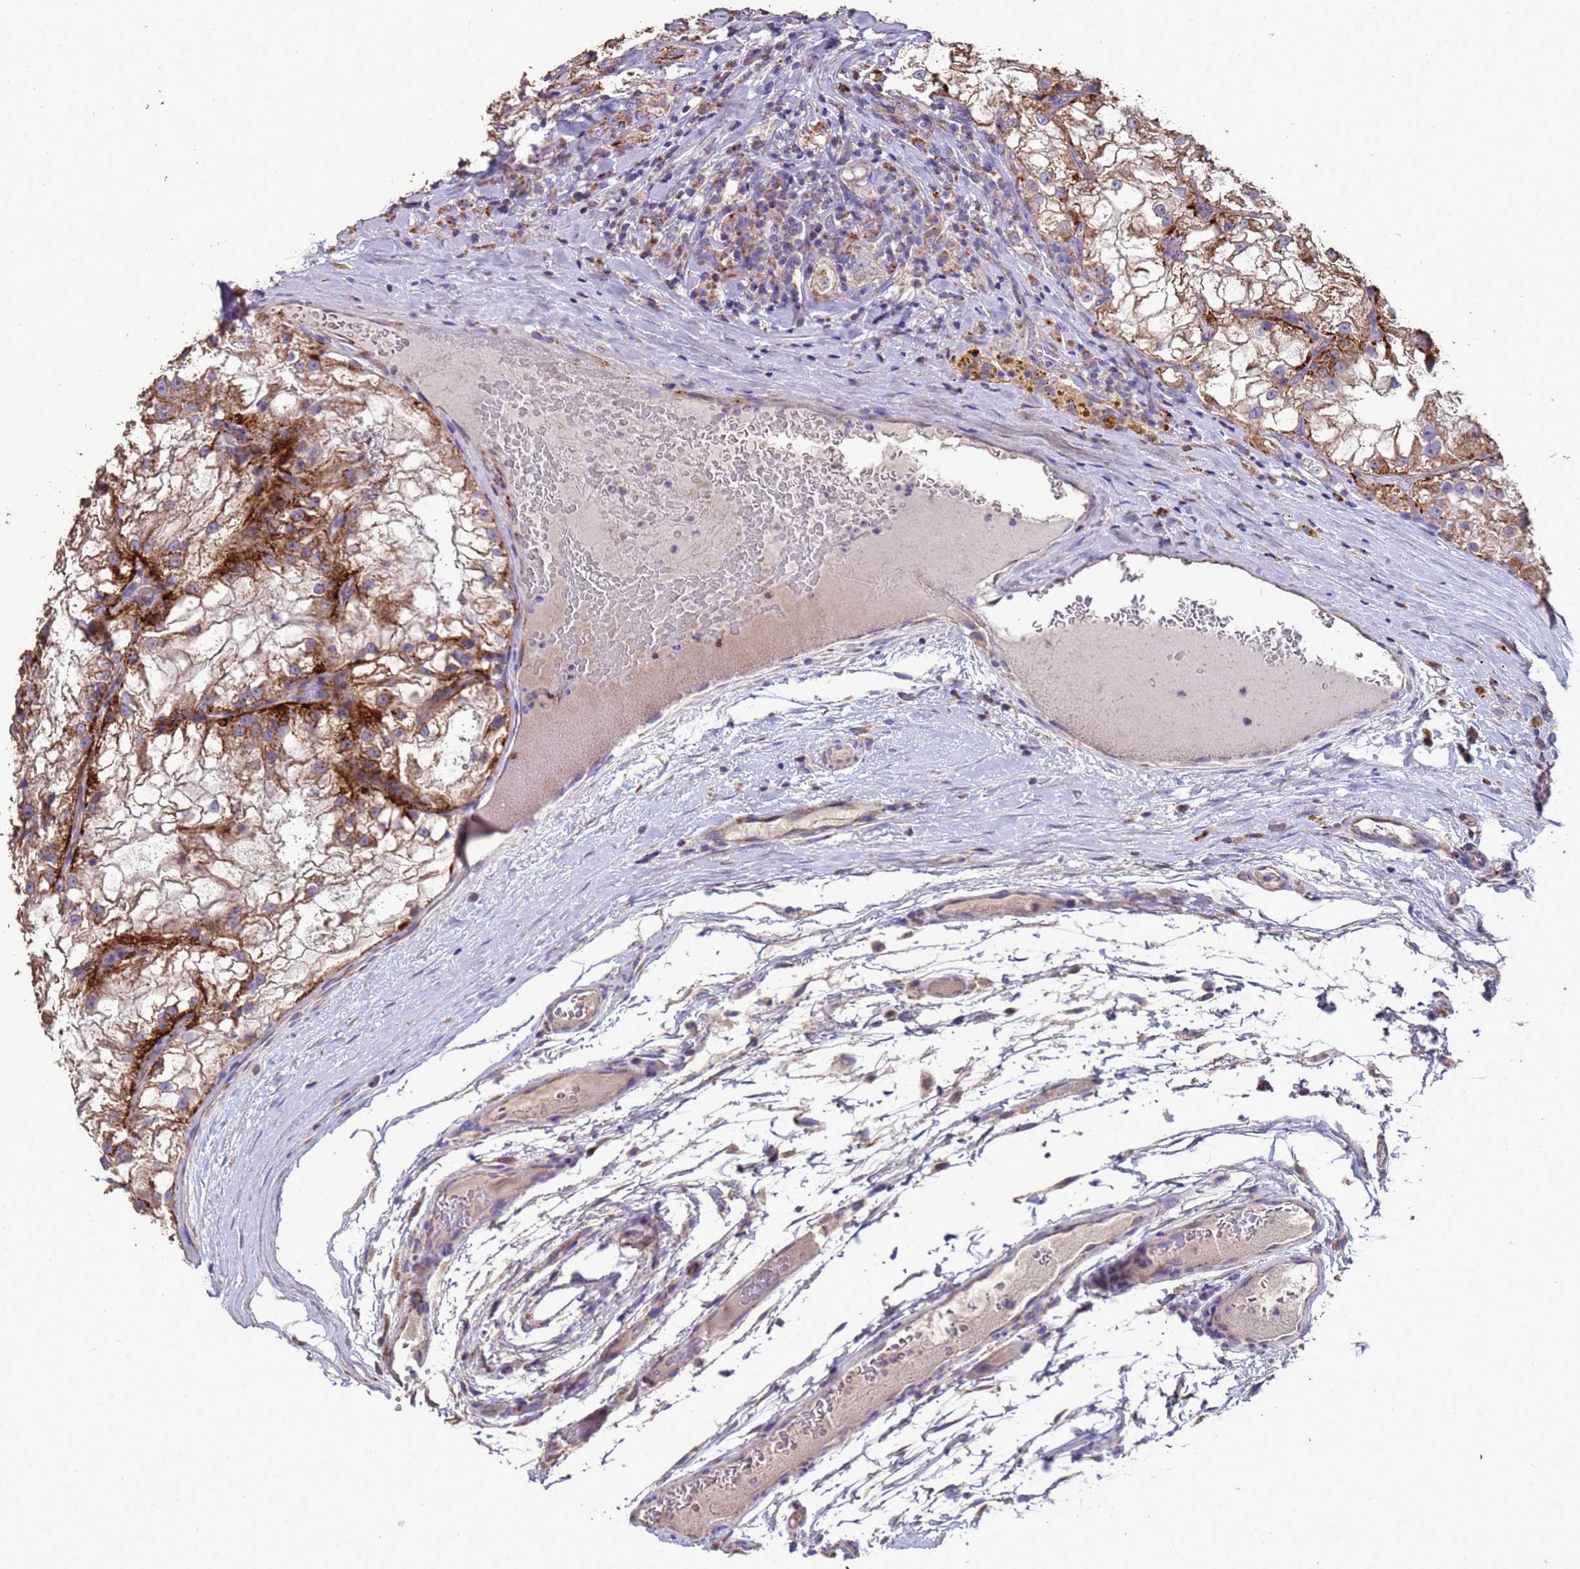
{"staining": {"intensity": "strong", "quantity": ">75%", "location": "cytoplasmic/membranous"}, "tissue": "renal cancer", "cell_type": "Tumor cells", "image_type": "cancer", "snomed": [{"axis": "morphology", "description": "Adenocarcinoma, NOS"}, {"axis": "topography", "description": "Kidney"}], "caption": "This is an image of IHC staining of renal adenocarcinoma, which shows strong positivity in the cytoplasmic/membranous of tumor cells.", "gene": "ZNFX1", "patient": {"sex": "female", "age": 72}}